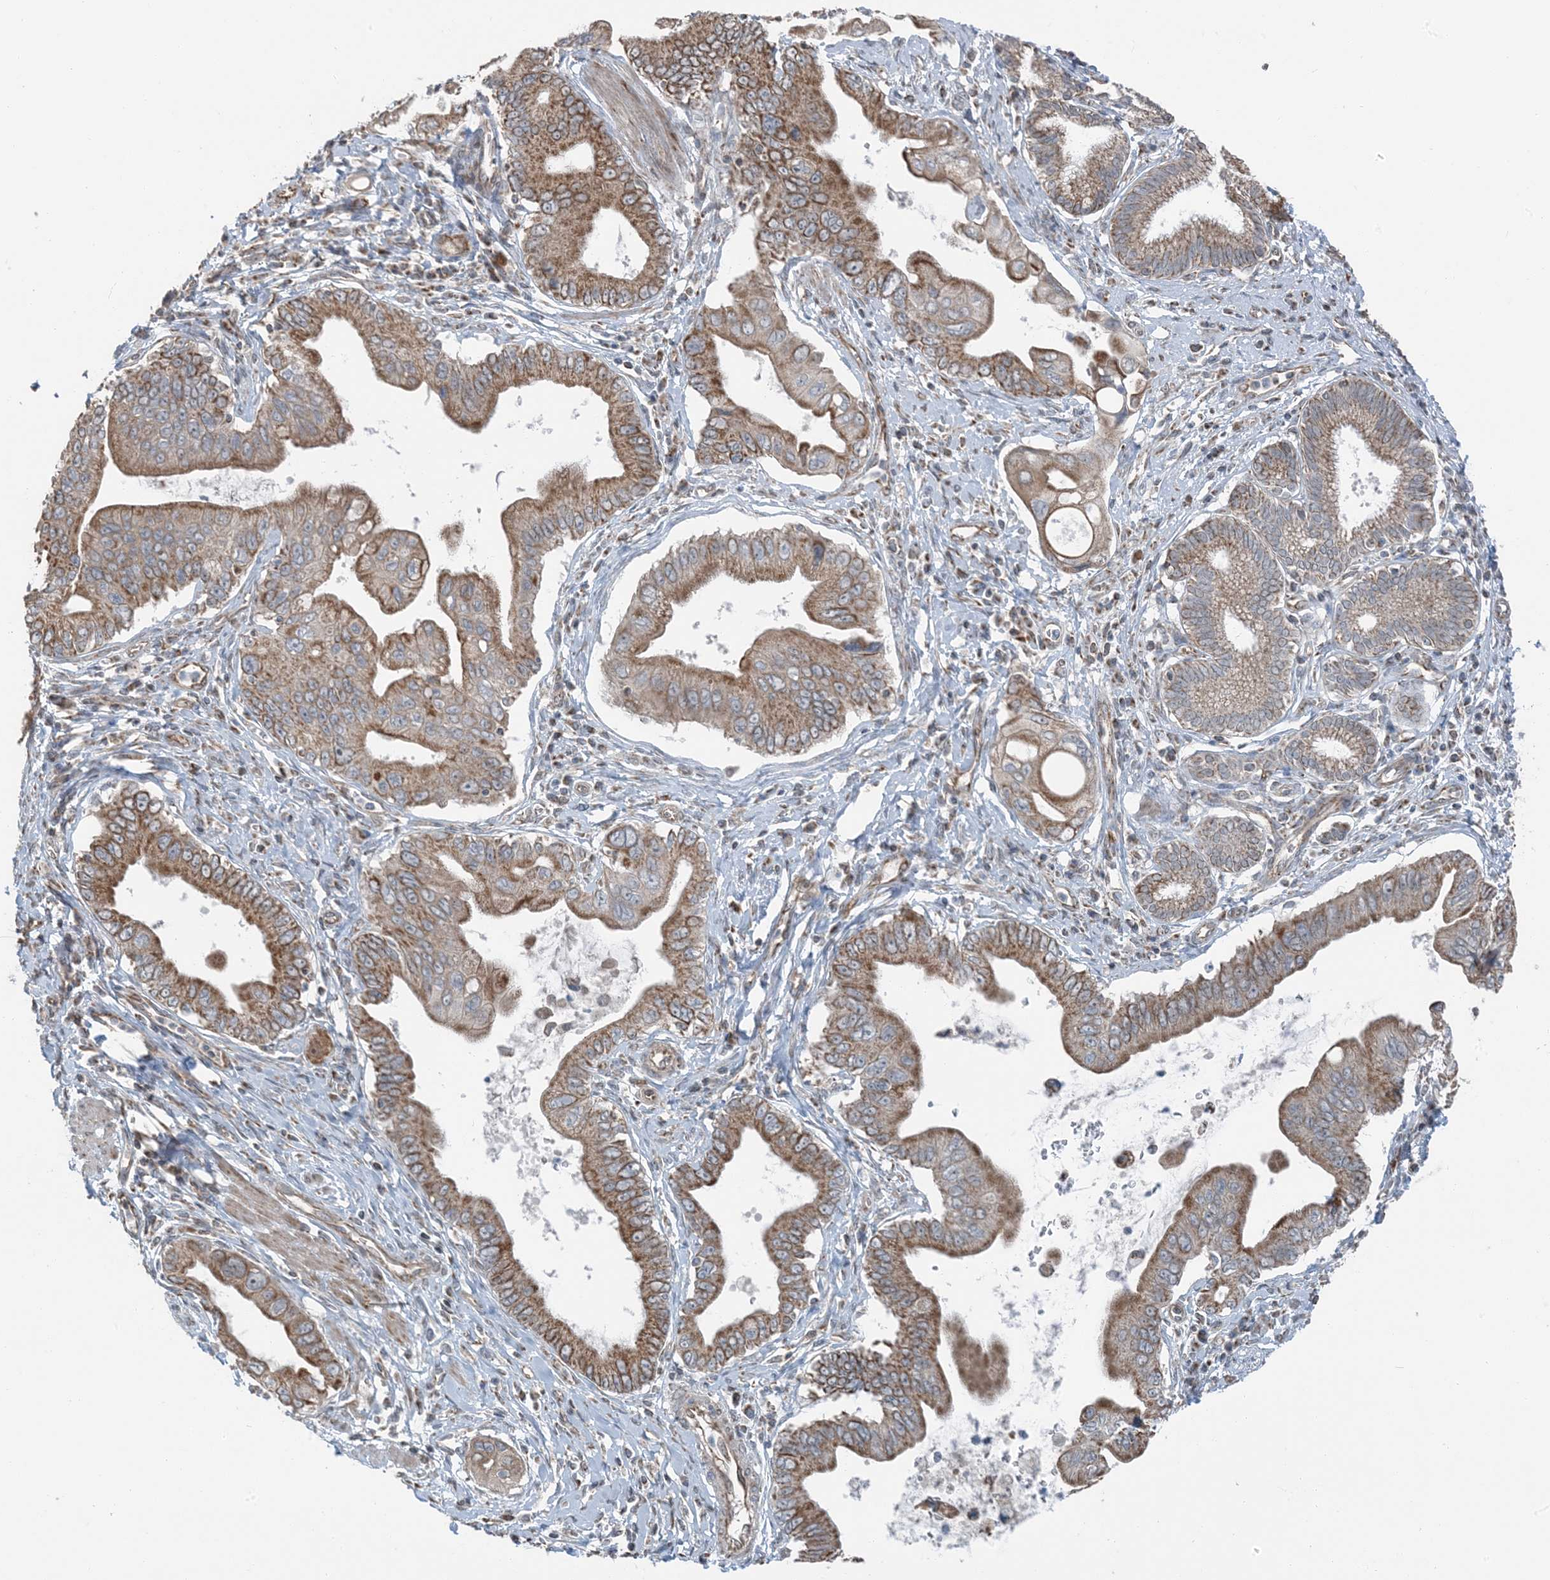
{"staining": {"intensity": "moderate", "quantity": ">75%", "location": "cytoplasmic/membranous"}, "tissue": "pancreatic cancer", "cell_type": "Tumor cells", "image_type": "cancer", "snomed": [{"axis": "morphology", "description": "Adenocarcinoma, NOS"}, {"axis": "topography", "description": "Pancreas"}], "caption": "Immunohistochemistry (DAB (3,3'-diaminobenzidine)) staining of pancreatic cancer demonstrates moderate cytoplasmic/membranous protein expression in about >75% of tumor cells.", "gene": "PILRB", "patient": {"sex": "male", "age": 78}}